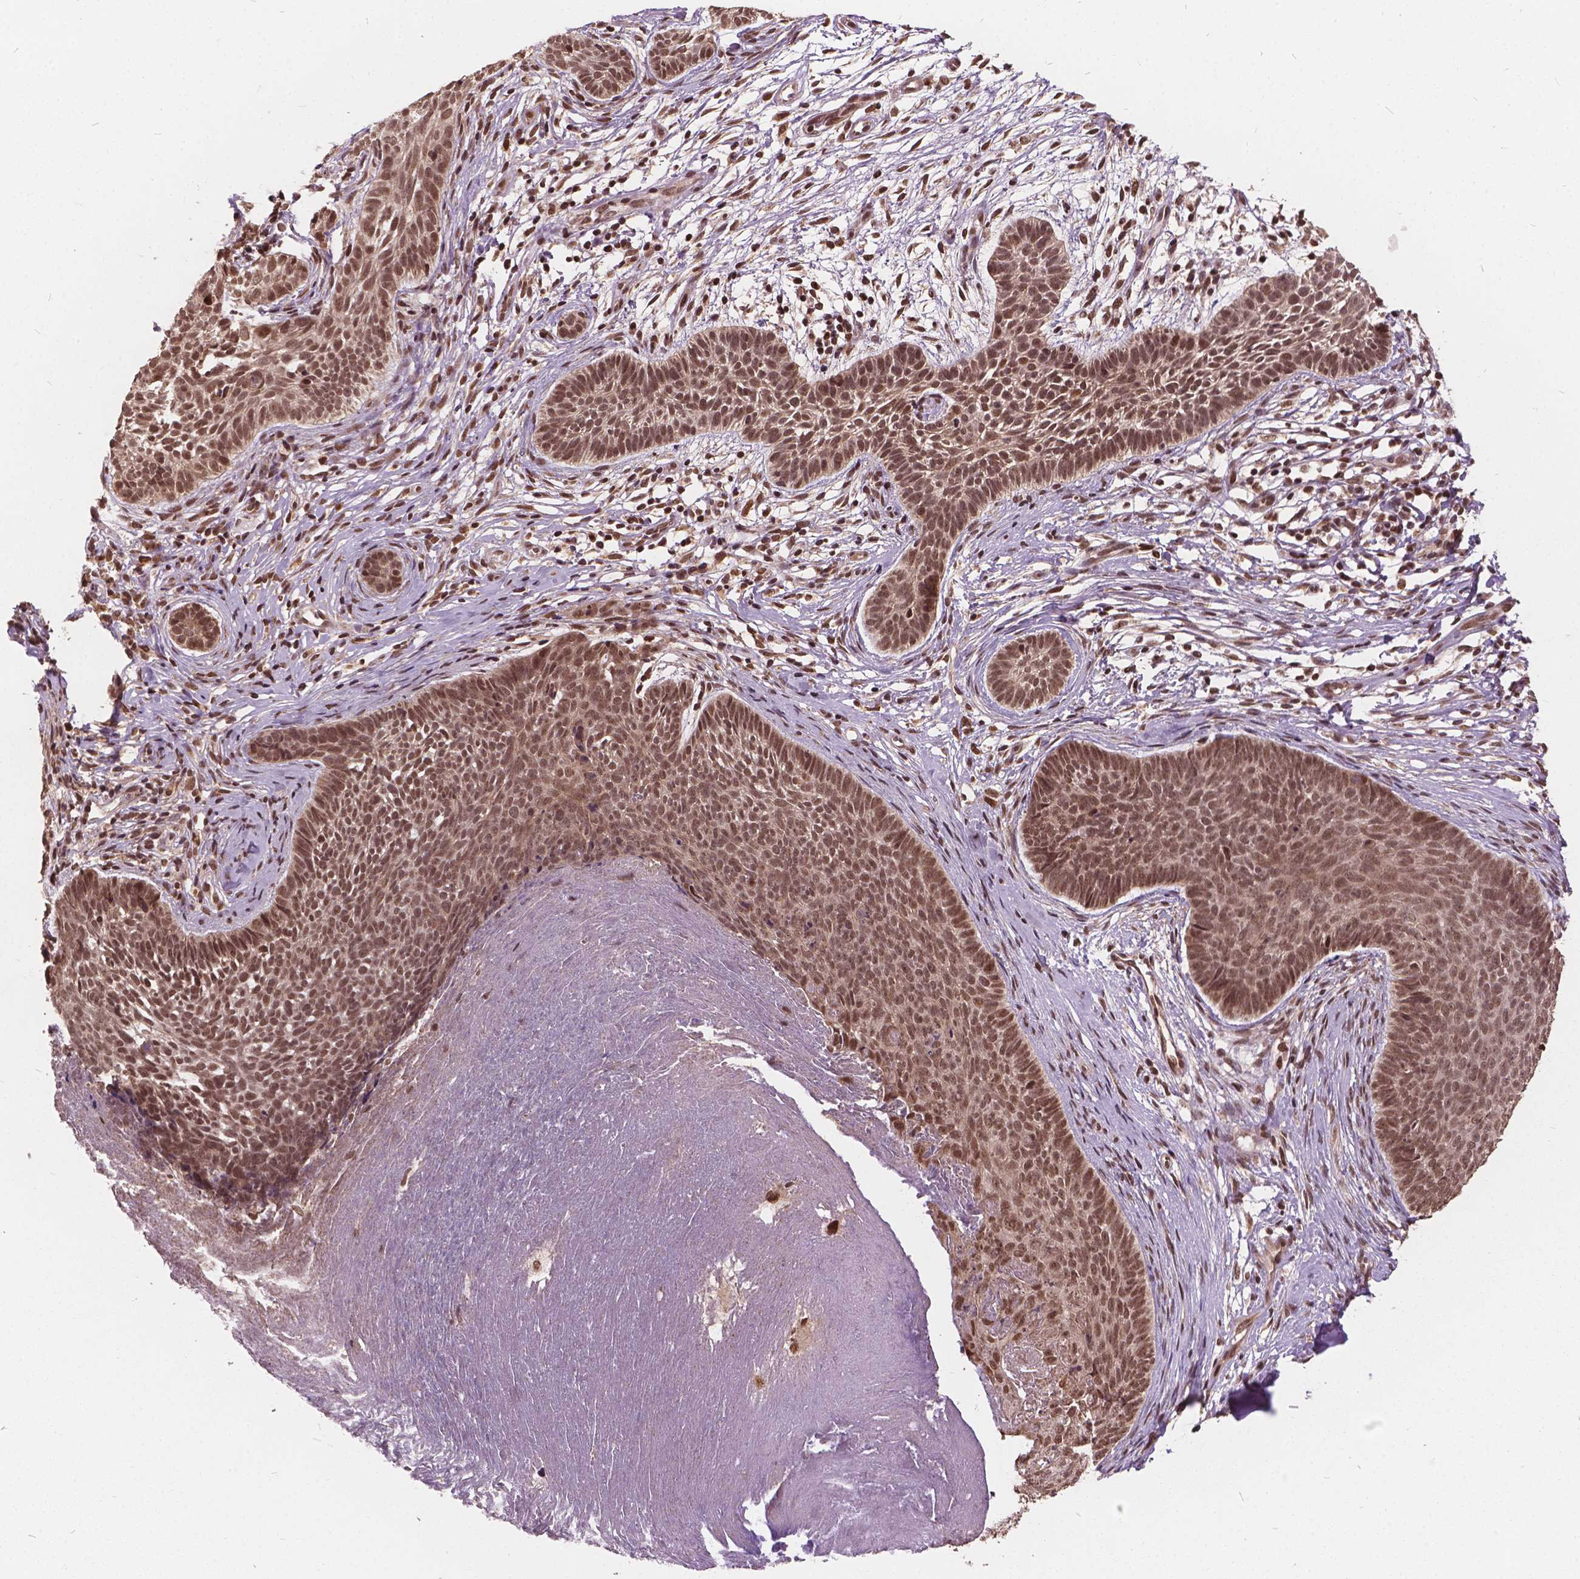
{"staining": {"intensity": "moderate", "quantity": ">75%", "location": "cytoplasmic/membranous,nuclear"}, "tissue": "skin cancer", "cell_type": "Tumor cells", "image_type": "cancer", "snomed": [{"axis": "morphology", "description": "Basal cell carcinoma"}, {"axis": "topography", "description": "Skin"}], "caption": "Tumor cells show medium levels of moderate cytoplasmic/membranous and nuclear expression in approximately >75% of cells in skin cancer (basal cell carcinoma). The protein is shown in brown color, while the nuclei are stained blue.", "gene": "GPS2", "patient": {"sex": "male", "age": 85}}